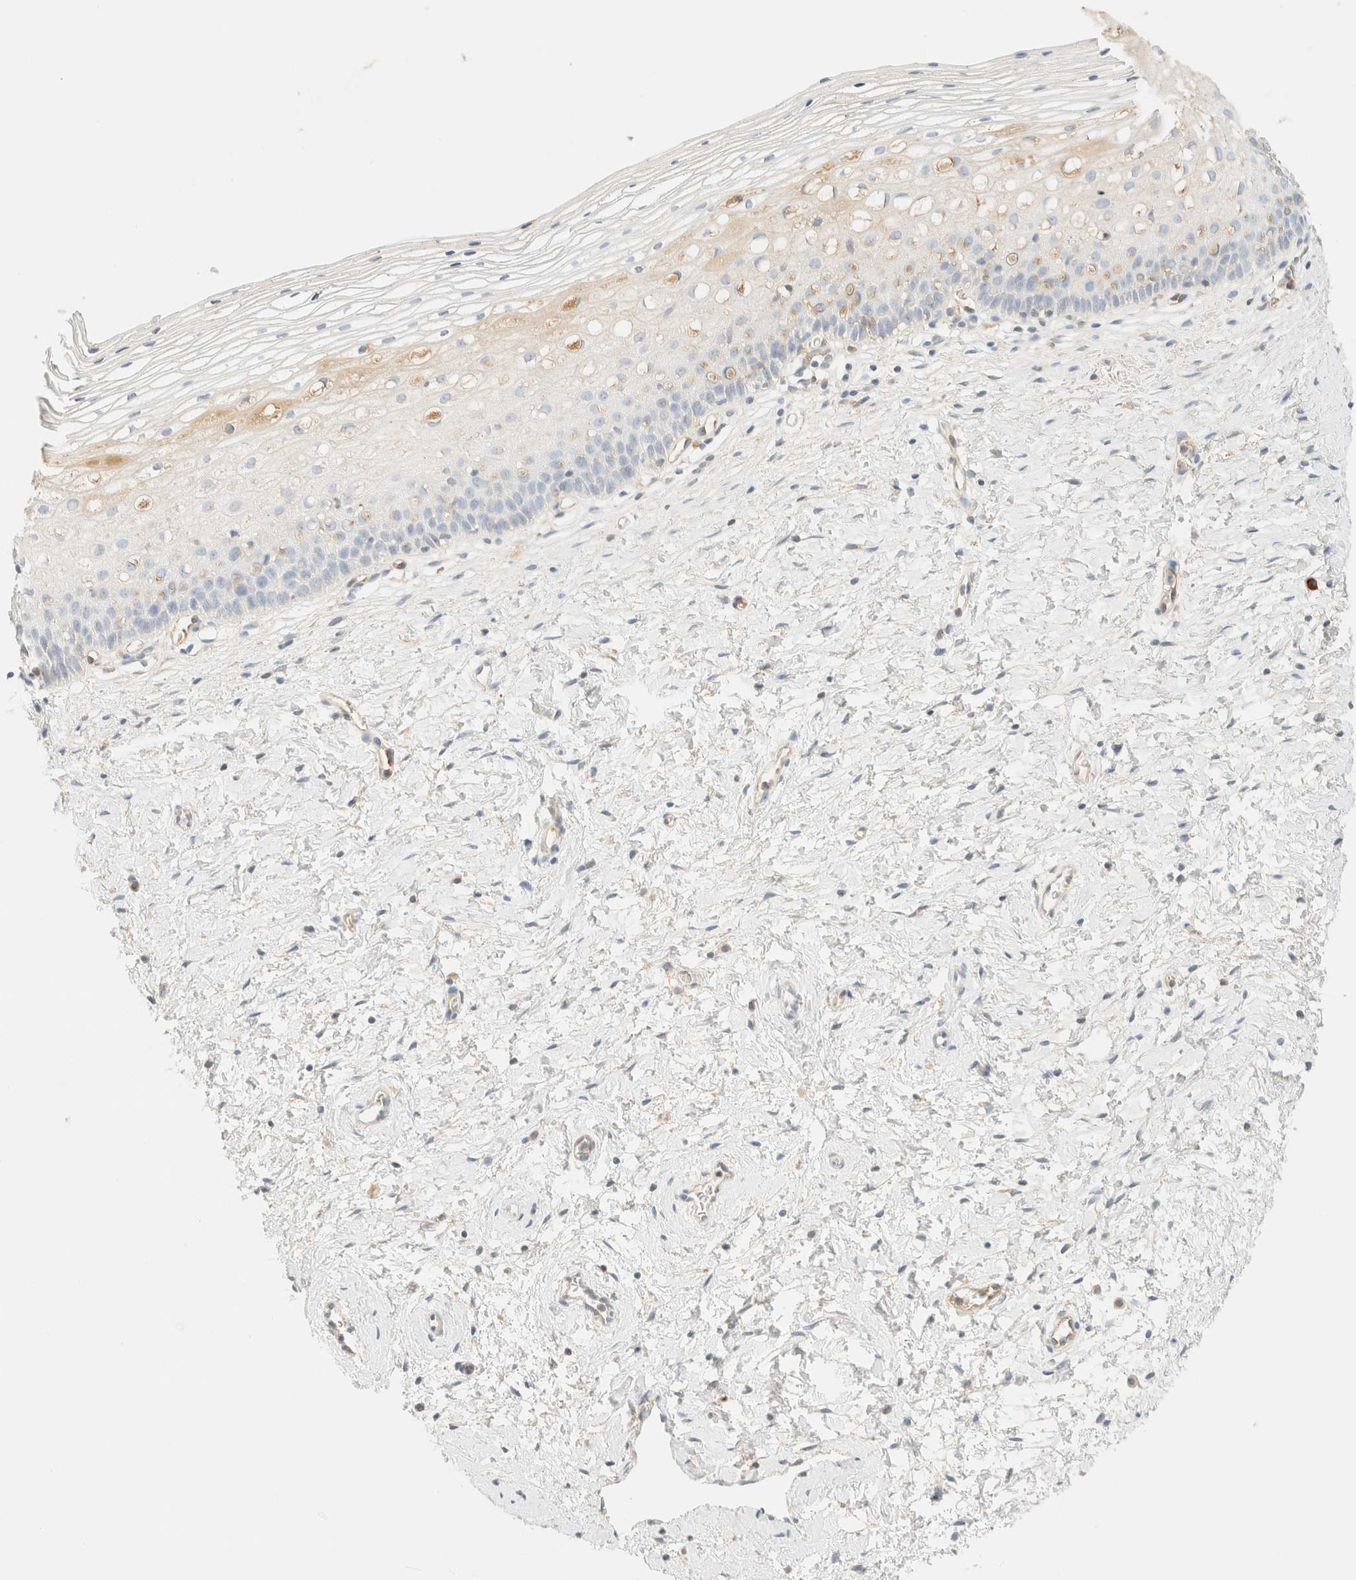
{"staining": {"intensity": "weak", "quantity": "<25%", "location": "cytoplasmic/membranous"}, "tissue": "cervix", "cell_type": "Squamous epithelial cells", "image_type": "normal", "snomed": [{"axis": "morphology", "description": "Normal tissue, NOS"}, {"axis": "topography", "description": "Cervix"}], "caption": "An image of cervix stained for a protein shows no brown staining in squamous epithelial cells.", "gene": "FHOD1", "patient": {"sex": "female", "age": 72}}